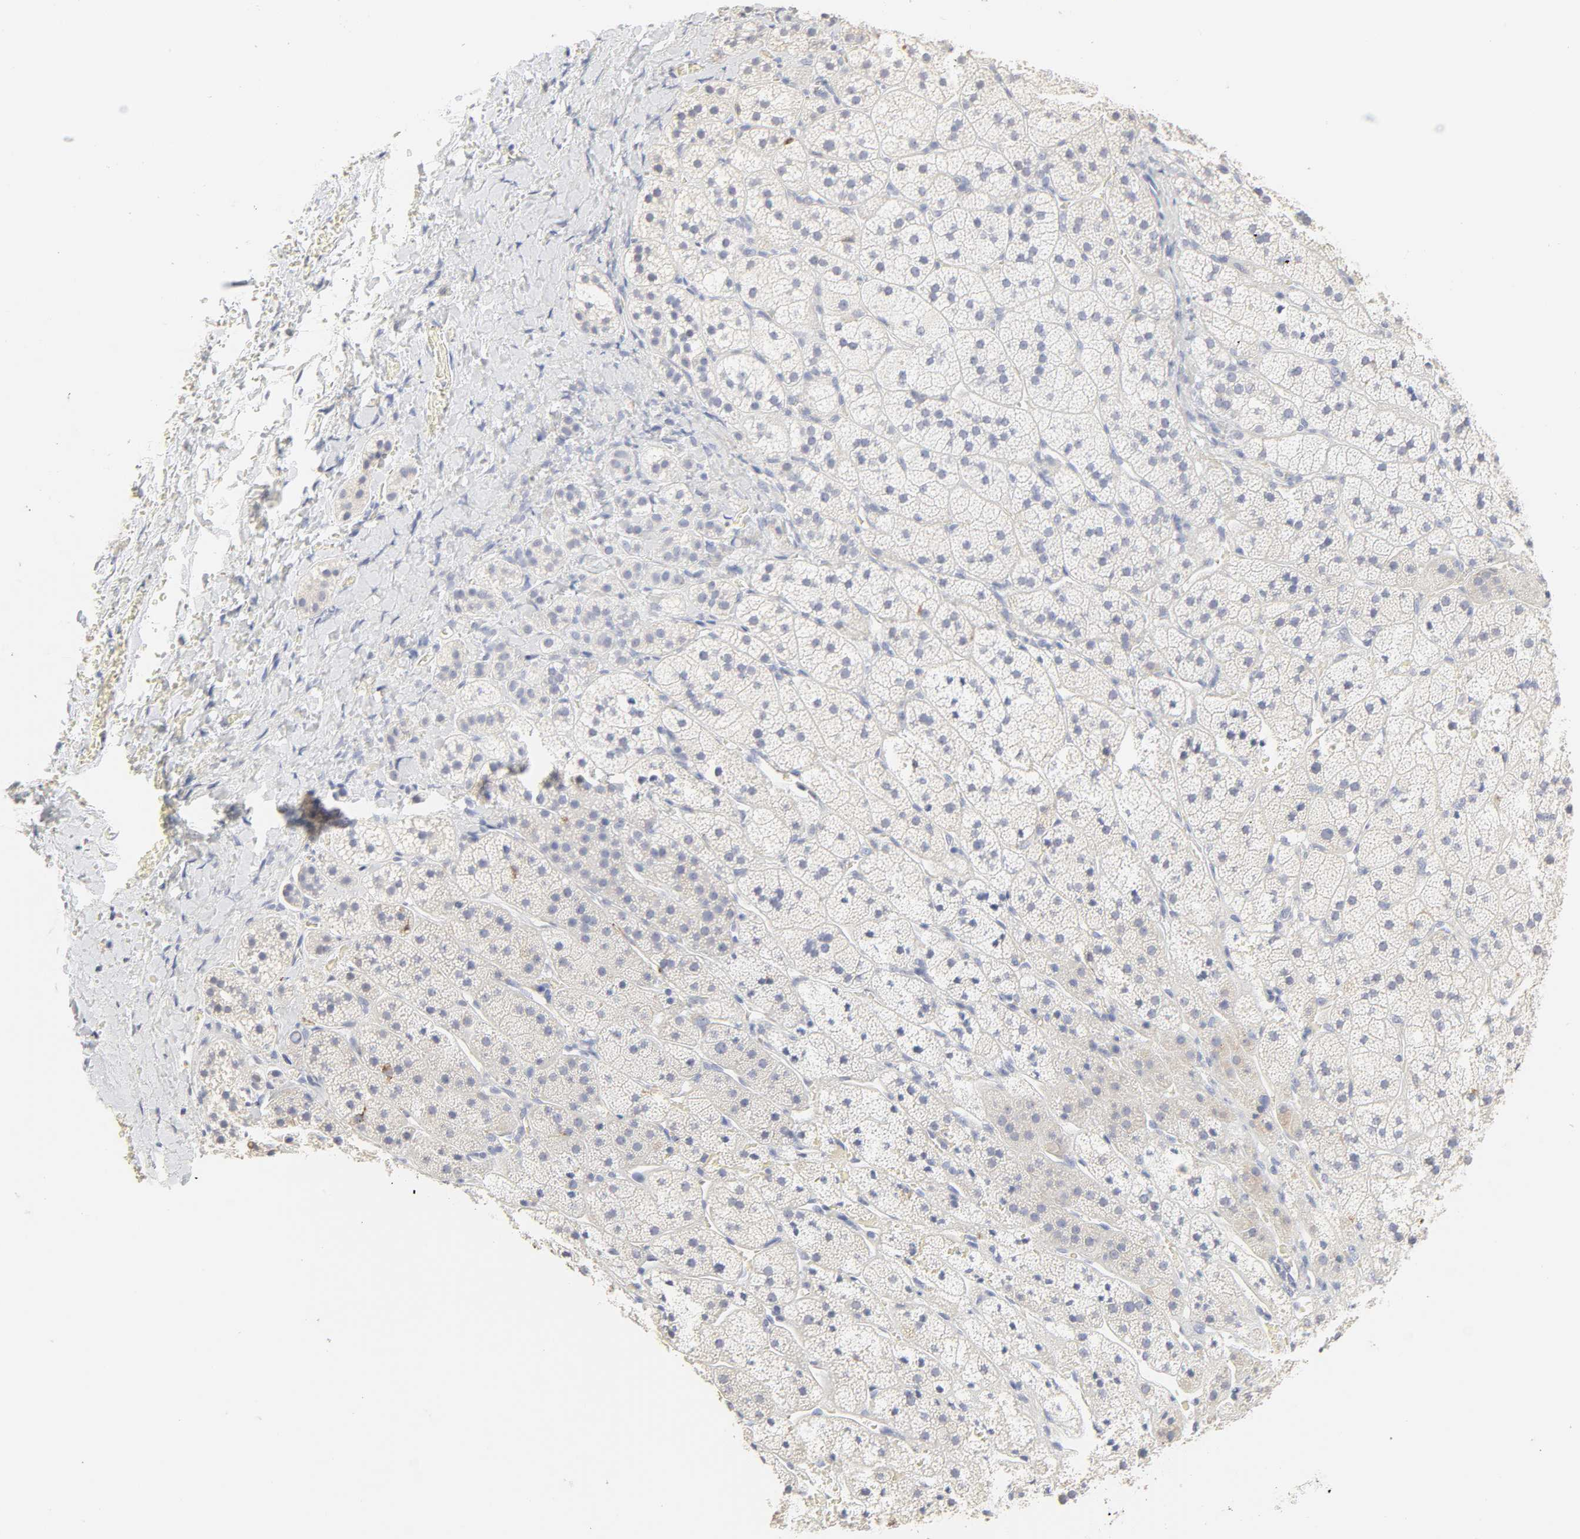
{"staining": {"intensity": "negative", "quantity": "none", "location": "none"}, "tissue": "adrenal gland", "cell_type": "Glandular cells", "image_type": "normal", "snomed": [{"axis": "morphology", "description": "Normal tissue, NOS"}, {"axis": "topography", "description": "Adrenal gland"}], "caption": "Protein analysis of normal adrenal gland exhibits no significant positivity in glandular cells. (Stains: DAB immunohistochemistry with hematoxylin counter stain, Microscopy: brightfield microscopy at high magnification).", "gene": "FCGBP", "patient": {"sex": "female", "age": 44}}